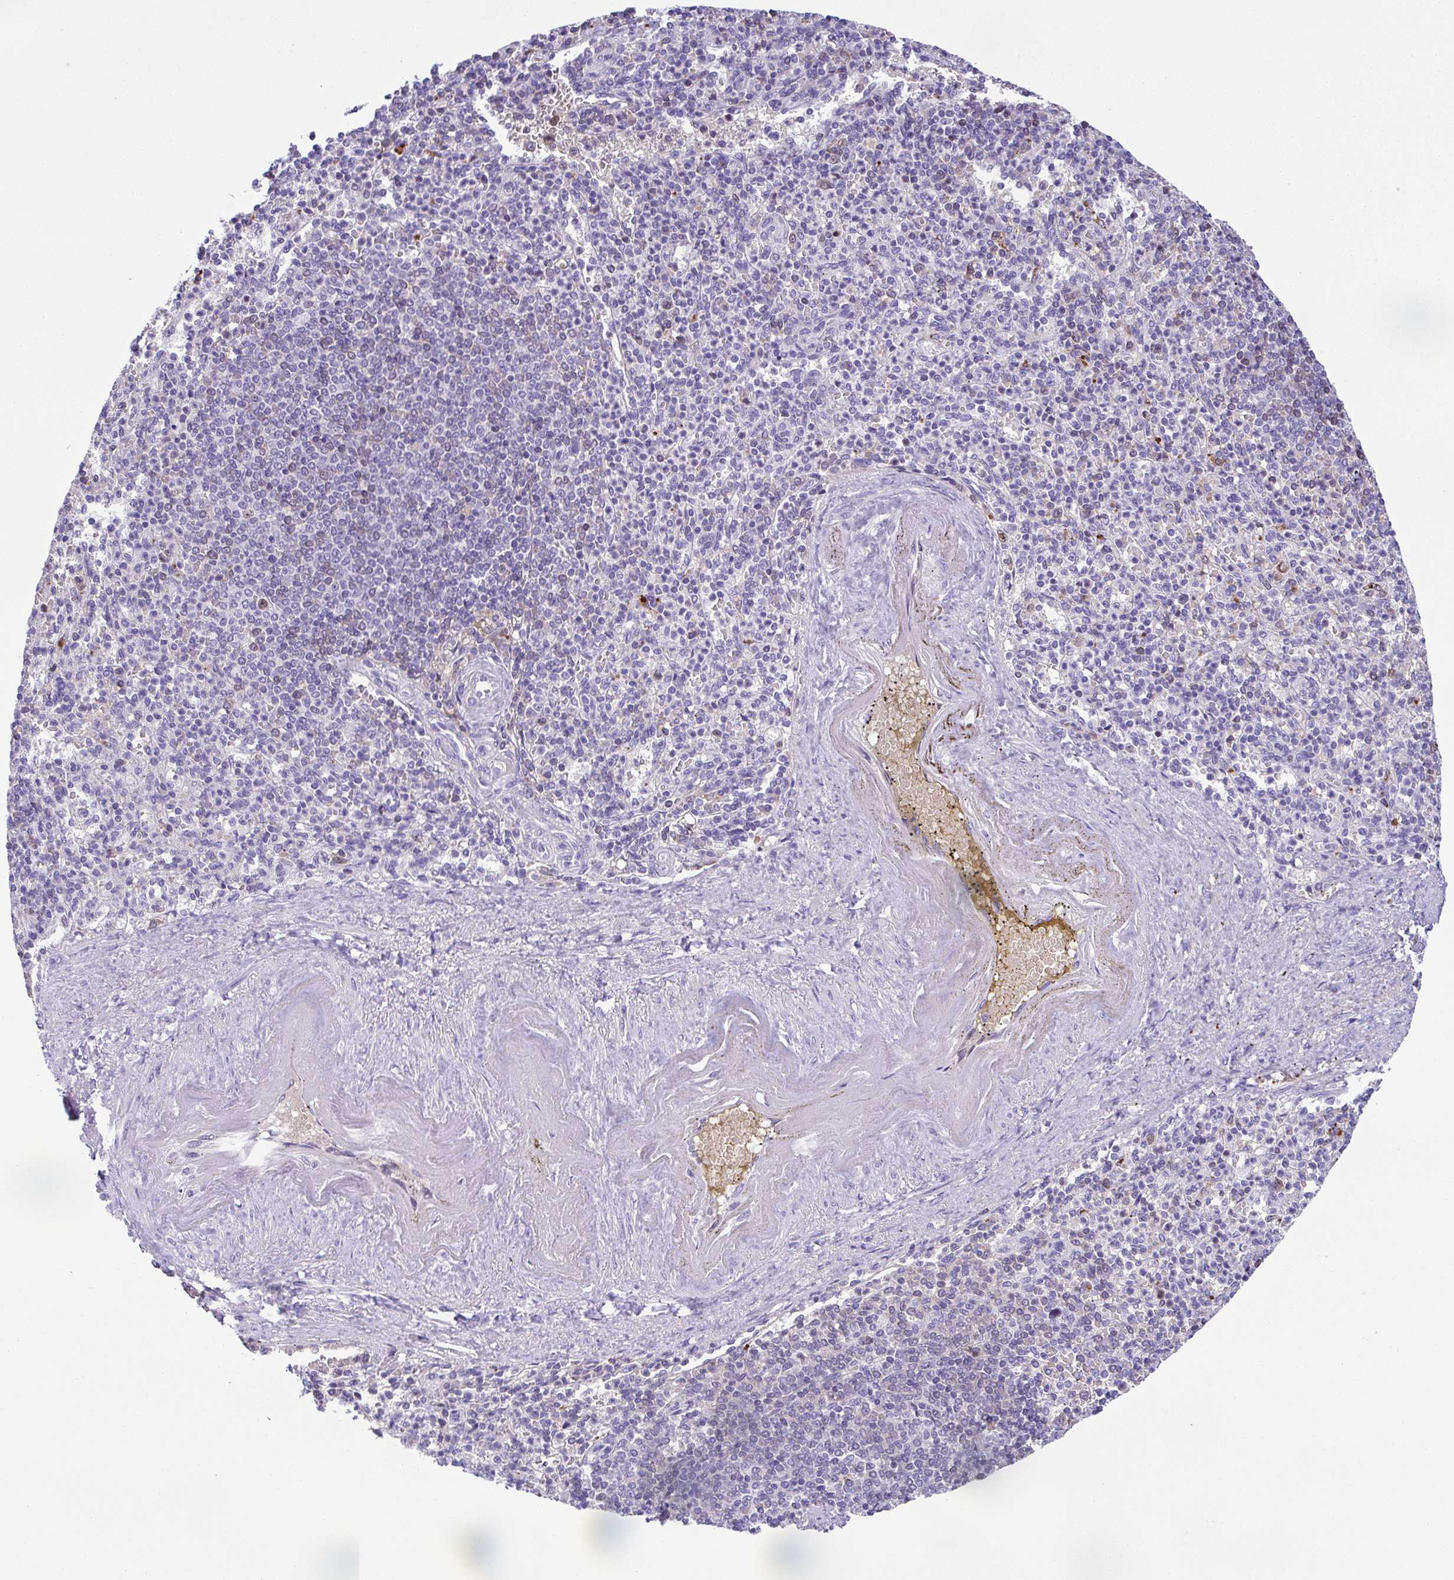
{"staining": {"intensity": "negative", "quantity": "none", "location": "none"}, "tissue": "spleen", "cell_type": "Cells in red pulp", "image_type": "normal", "snomed": [{"axis": "morphology", "description": "Normal tissue, NOS"}, {"axis": "topography", "description": "Spleen"}], "caption": "Immunohistochemistry photomicrograph of normal human spleen stained for a protein (brown), which exhibits no positivity in cells in red pulp.", "gene": "TIPIN", "patient": {"sex": "female", "age": 74}}